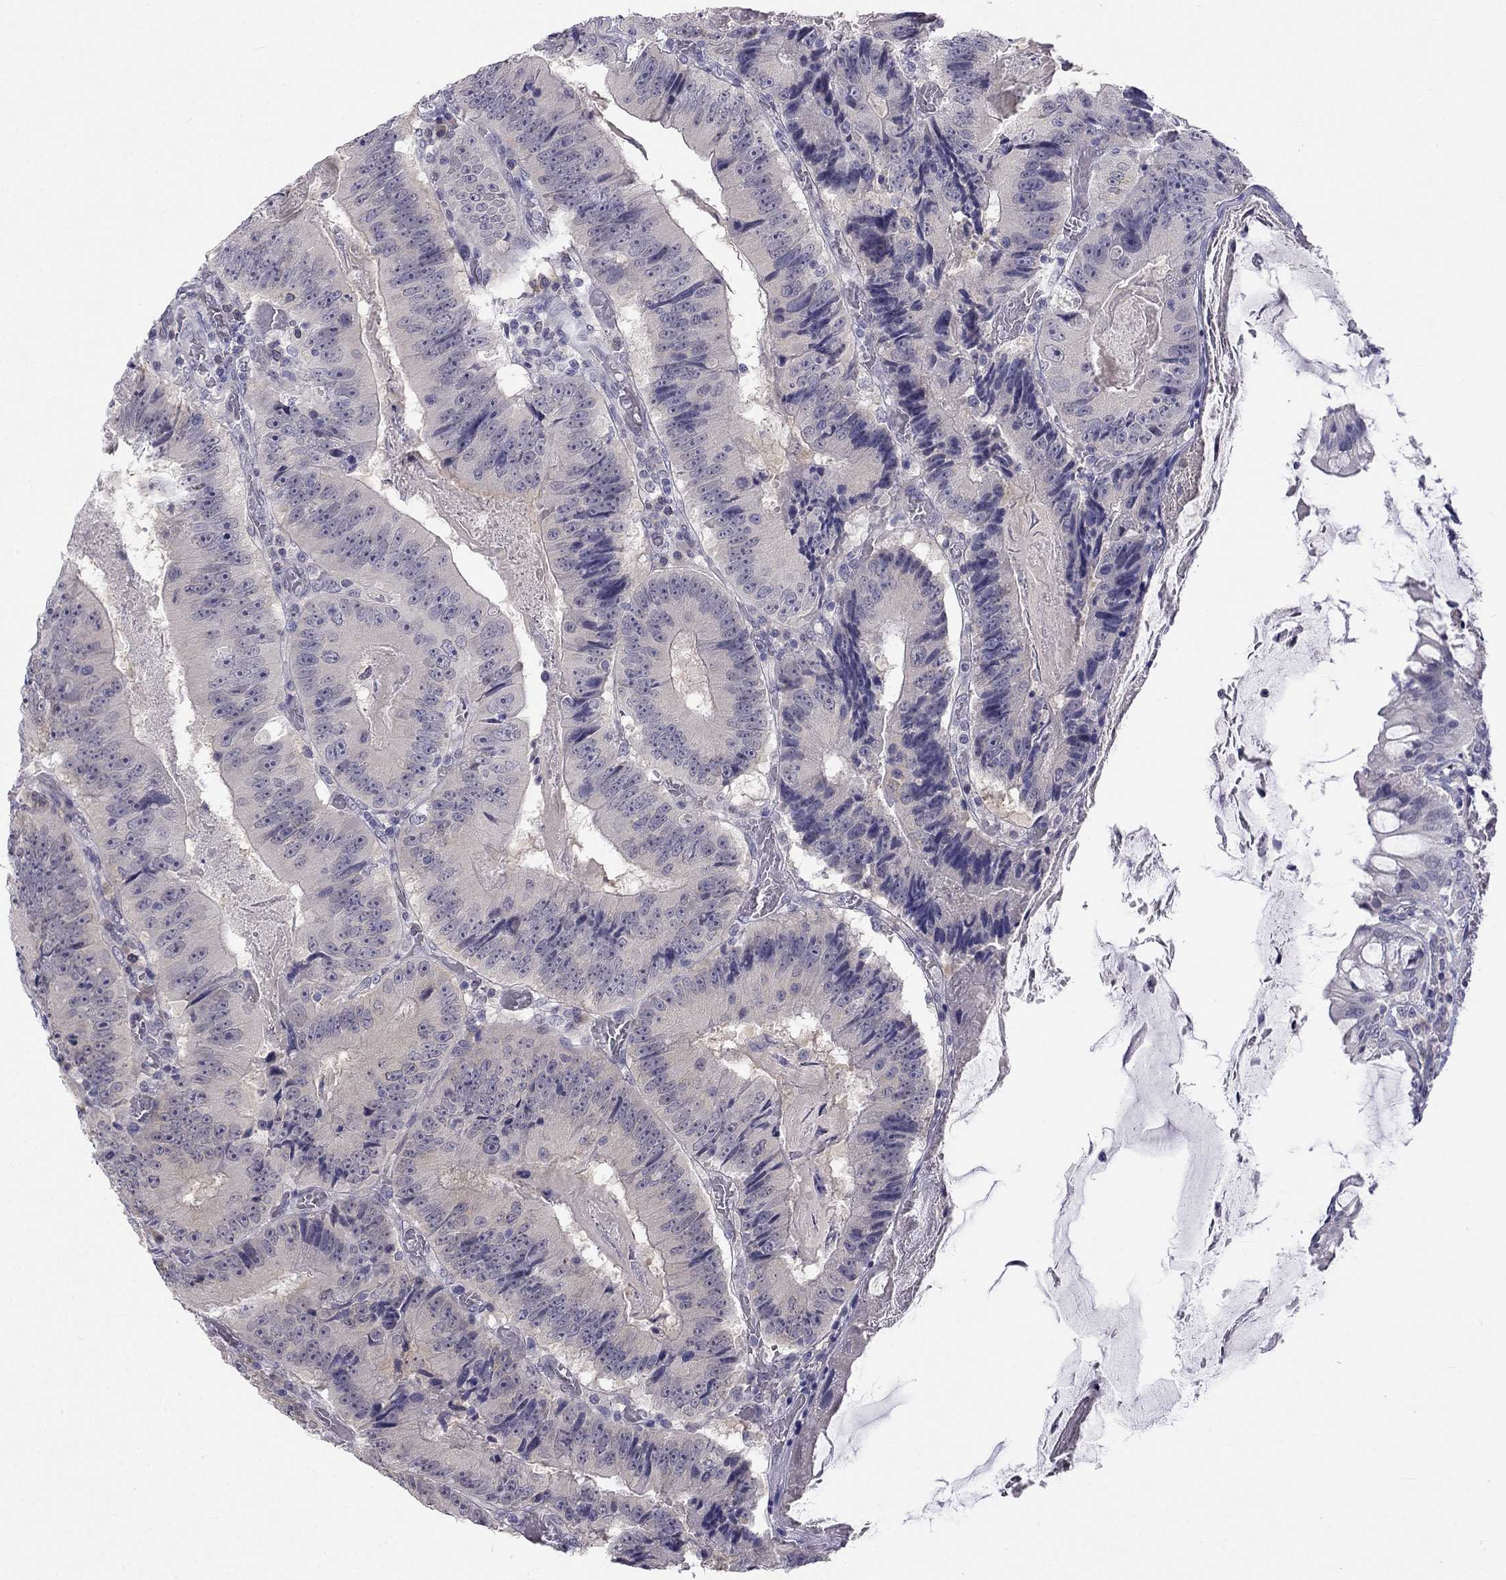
{"staining": {"intensity": "negative", "quantity": "none", "location": "none"}, "tissue": "colorectal cancer", "cell_type": "Tumor cells", "image_type": "cancer", "snomed": [{"axis": "morphology", "description": "Adenocarcinoma, NOS"}, {"axis": "topography", "description": "Colon"}], "caption": "This micrograph is of colorectal adenocarcinoma stained with IHC to label a protein in brown with the nuclei are counter-stained blue. There is no expression in tumor cells.", "gene": "C16orf89", "patient": {"sex": "female", "age": 86}}